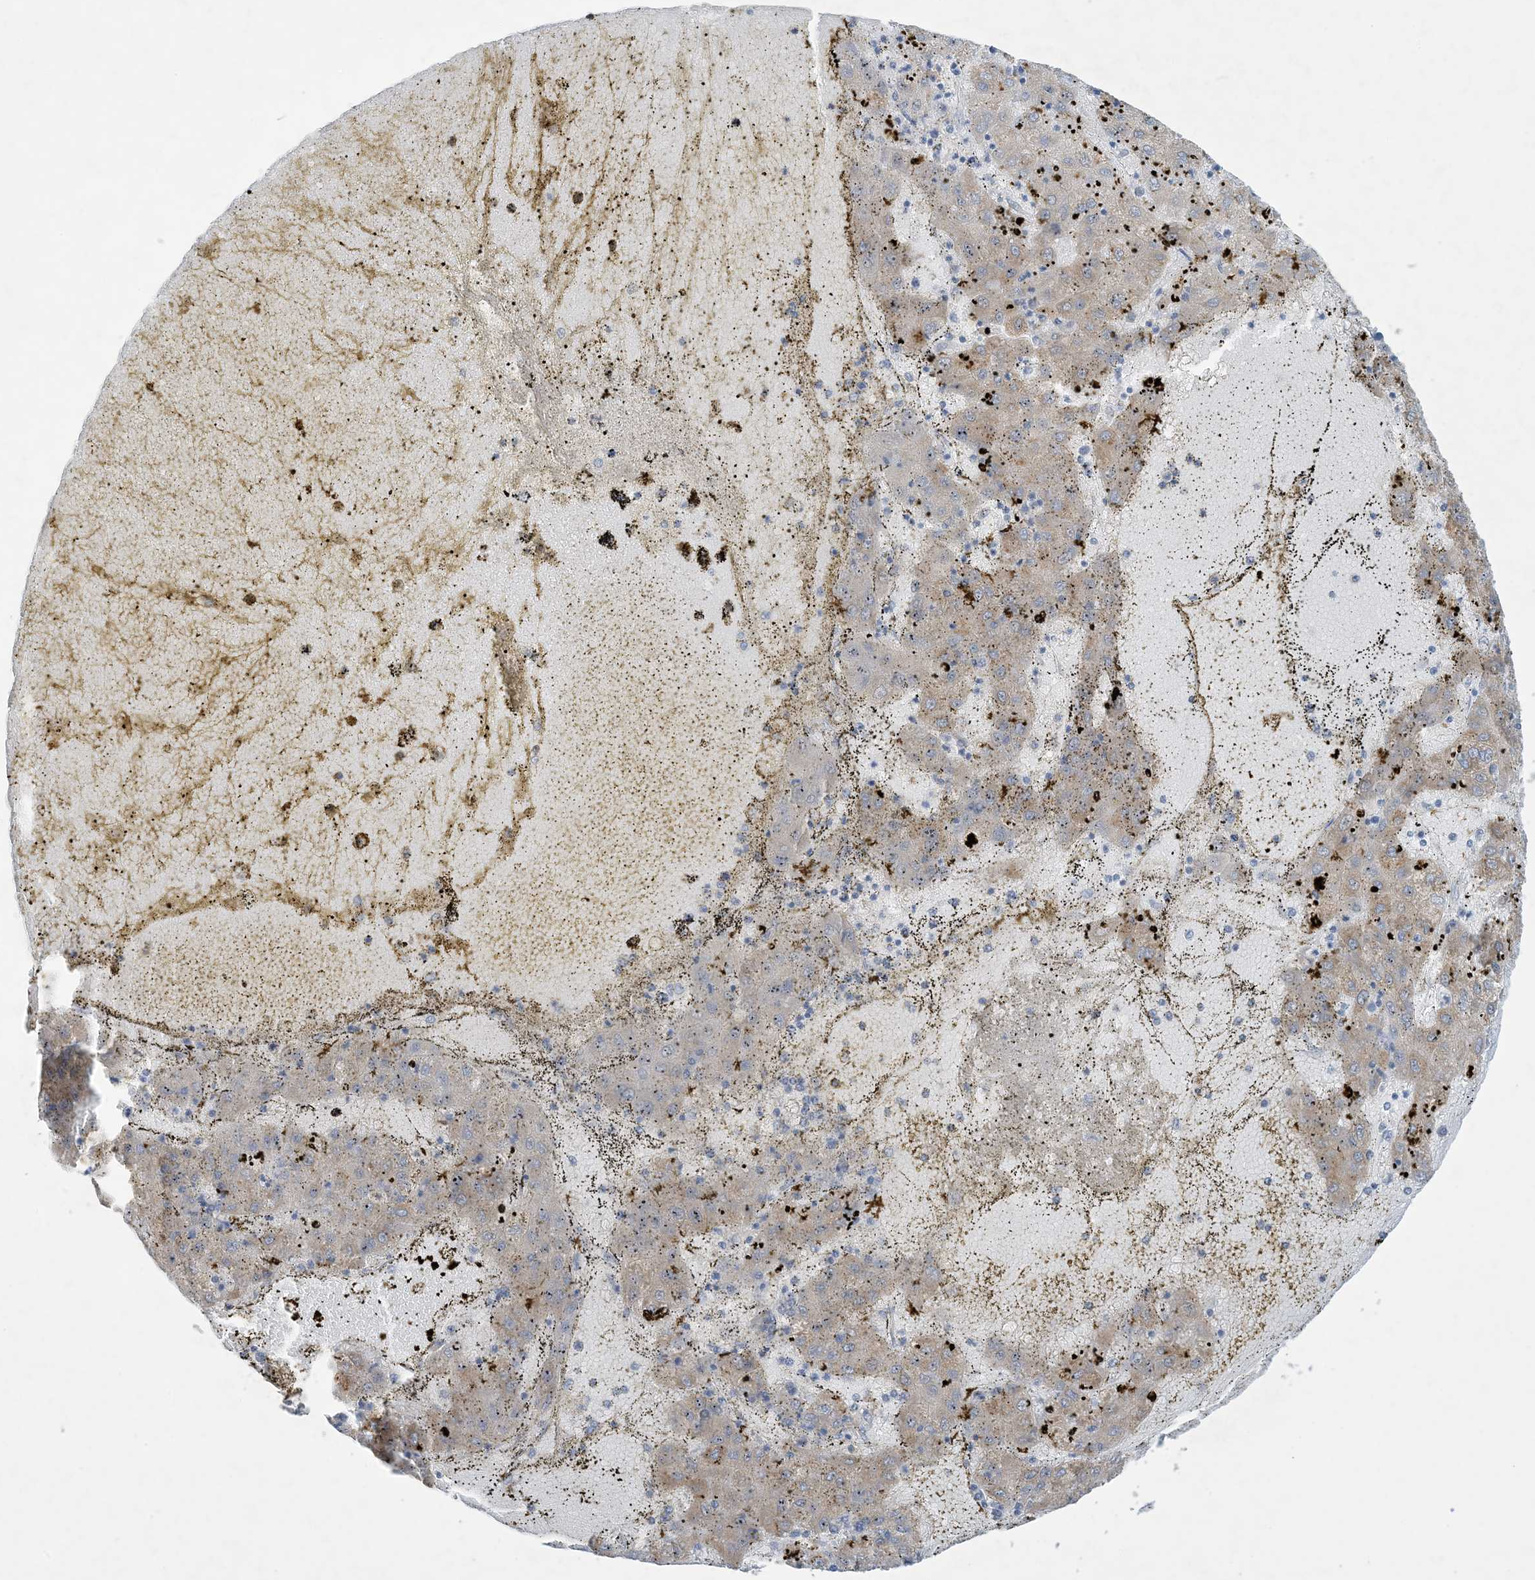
{"staining": {"intensity": "weak", "quantity": "<25%", "location": "cytoplasmic/membranous"}, "tissue": "liver cancer", "cell_type": "Tumor cells", "image_type": "cancer", "snomed": [{"axis": "morphology", "description": "Carcinoma, Hepatocellular, NOS"}, {"axis": "topography", "description": "Liver"}], "caption": "This image is of hepatocellular carcinoma (liver) stained with IHC to label a protein in brown with the nuclei are counter-stained blue. There is no expression in tumor cells. Brightfield microscopy of immunohistochemistry stained with DAB (brown) and hematoxylin (blue), captured at high magnification.", "gene": "MRPS18A", "patient": {"sex": "male", "age": 72}}